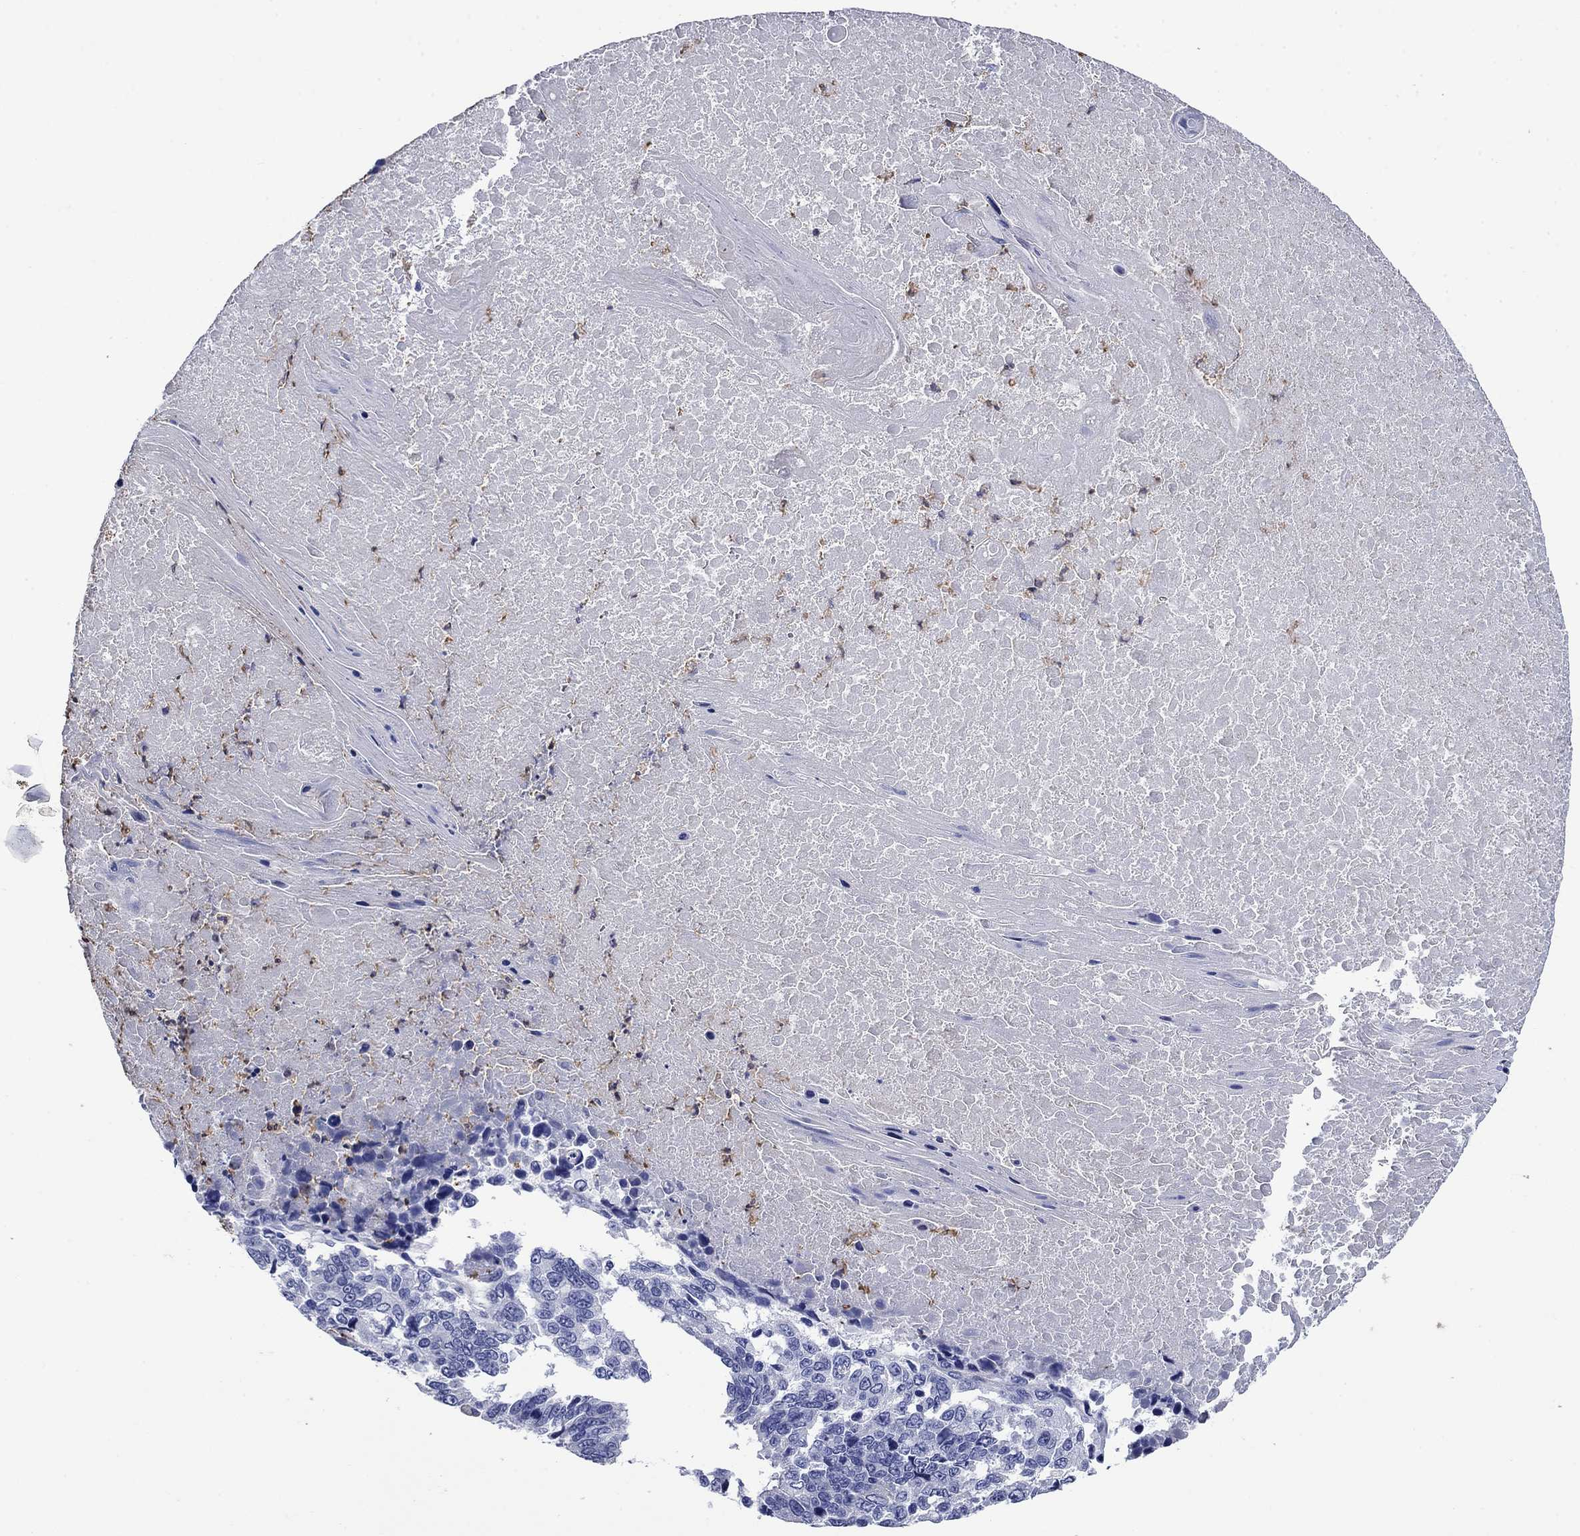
{"staining": {"intensity": "negative", "quantity": "none", "location": "none"}, "tissue": "lung cancer", "cell_type": "Tumor cells", "image_type": "cancer", "snomed": [{"axis": "morphology", "description": "Squamous cell carcinoma, NOS"}, {"axis": "topography", "description": "Lung"}], "caption": "This is an immunohistochemistry (IHC) histopathology image of lung squamous cell carcinoma. There is no staining in tumor cells.", "gene": "TFR2", "patient": {"sex": "male", "age": 73}}